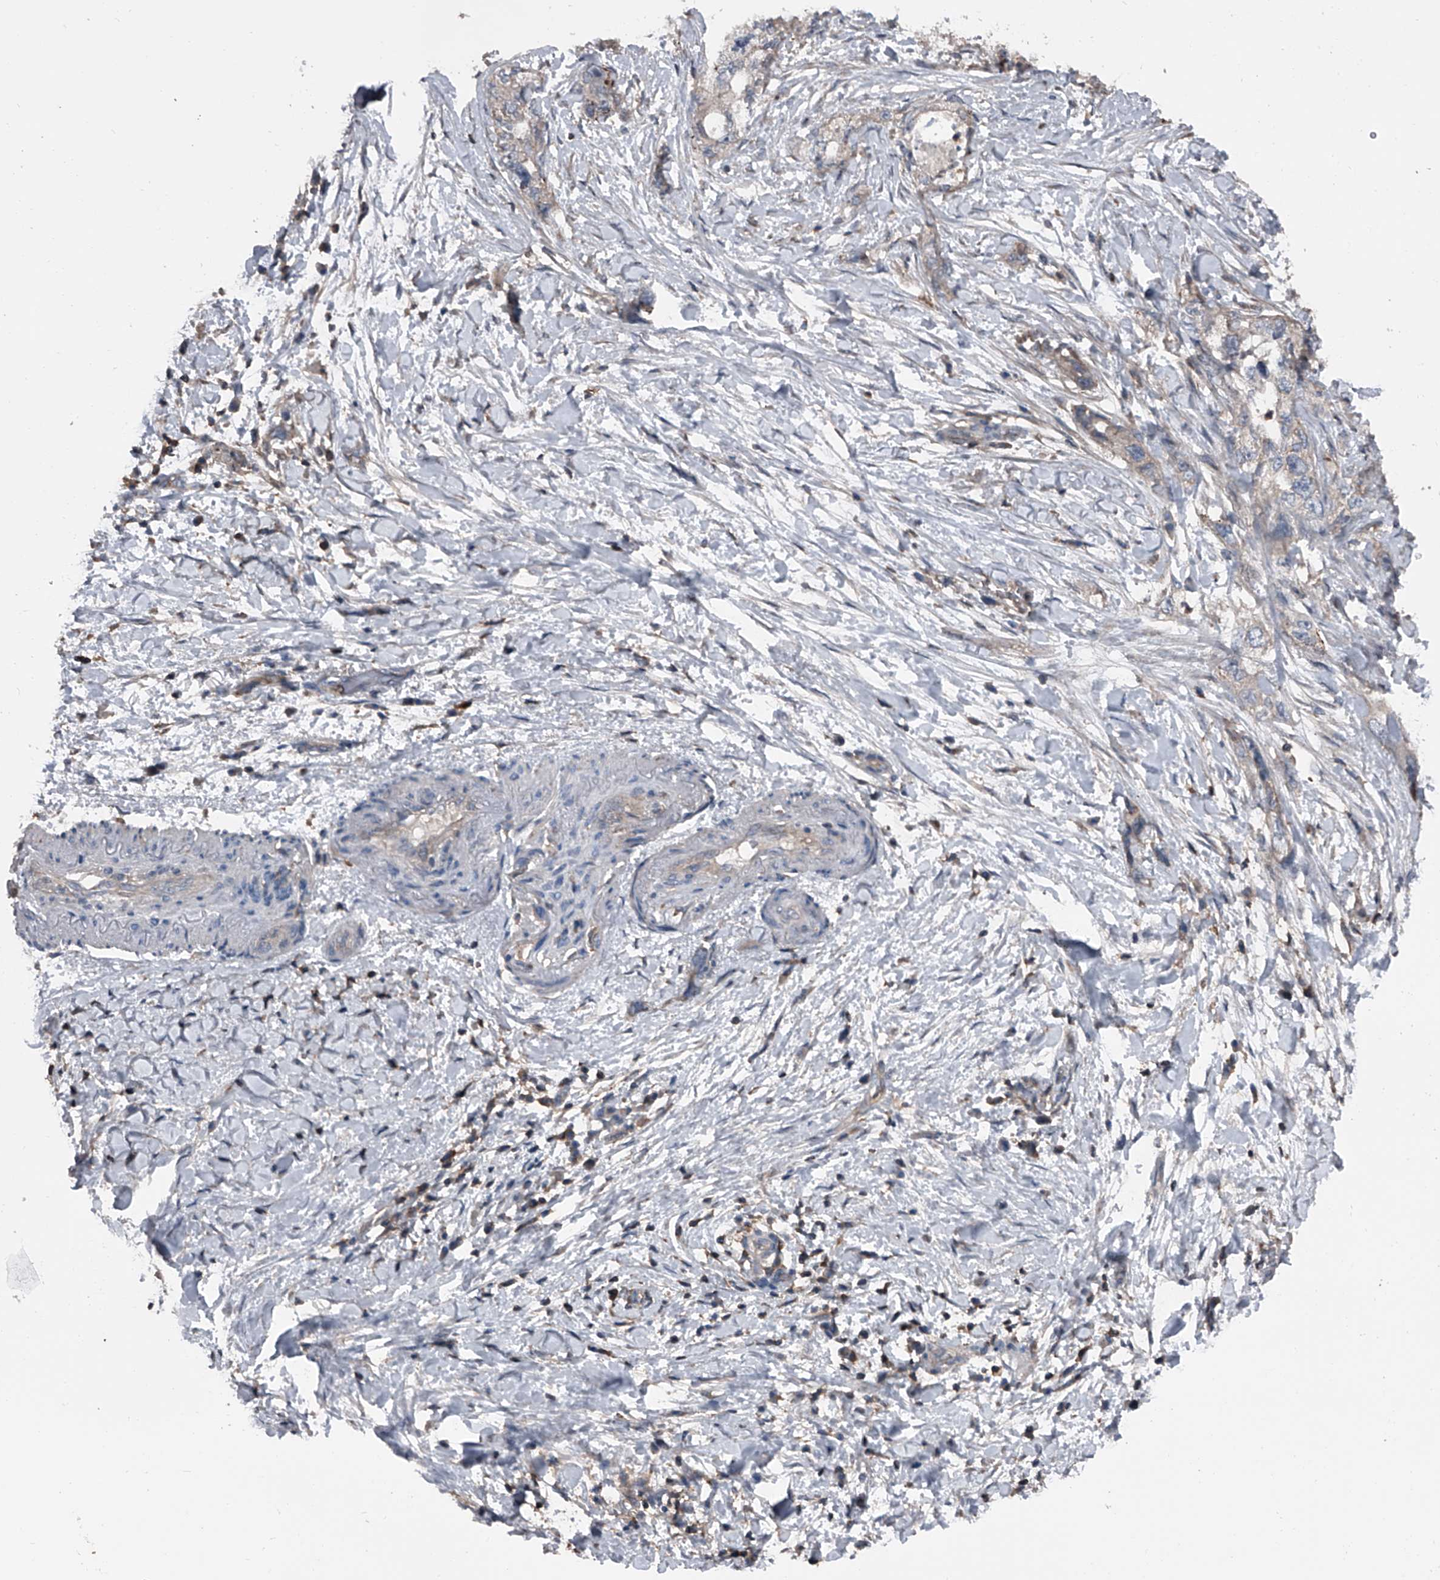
{"staining": {"intensity": "weak", "quantity": "<25%", "location": "cytoplasmic/membranous"}, "tissue": "pancreatic cancer", "cell_type": "Tumor cells", "image_type": "cancer", "snomed": [{"axis": "morphology", "description": "Adenocarcinoma, NOS"}, {"axis": "topography", "description": "Pancreas"}], "caption": "Immunohistochemical staining of human pancreatic cancer shows no significant positivity in tumor cells.", "gene": "PIP5K1A", "patient": {"sex": "female", "age": 73}}